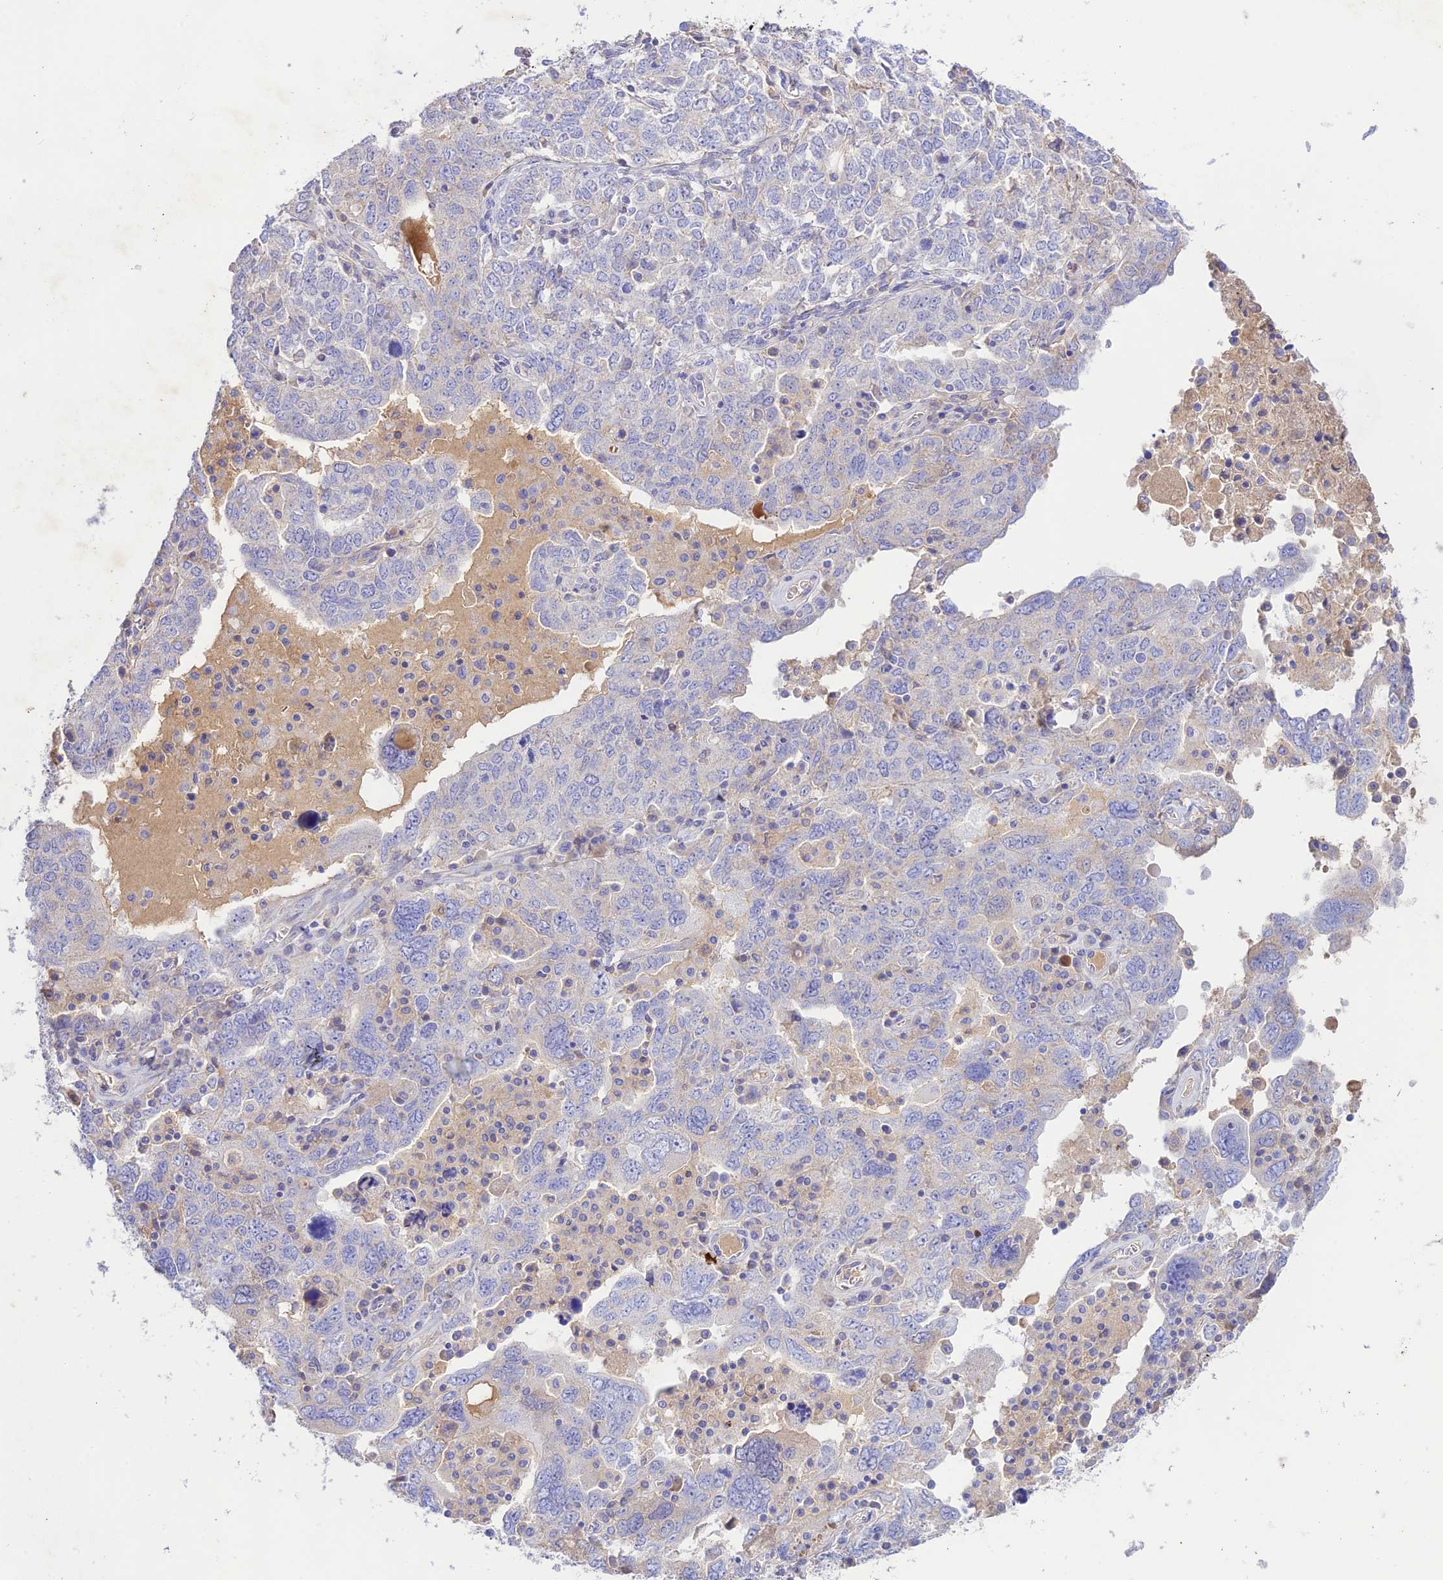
{"staining": {"intensity": "negative", "quantity": "none", "location": "none"}, "tissue": "ovarian cancer", "cell_type": "Tumor cells", "image_type": "cancer", "snomed": [{"axis": "morphology", "description": "Carcinoma, endometroid"}, {"axis": "topography", "description": "Ovary"}], "caption": "Protein analysis of ovarian cancer shows no significant expression in tumor cells.", "gene": "NLRP9", "patient": {"sex": "female", "age": 62}}